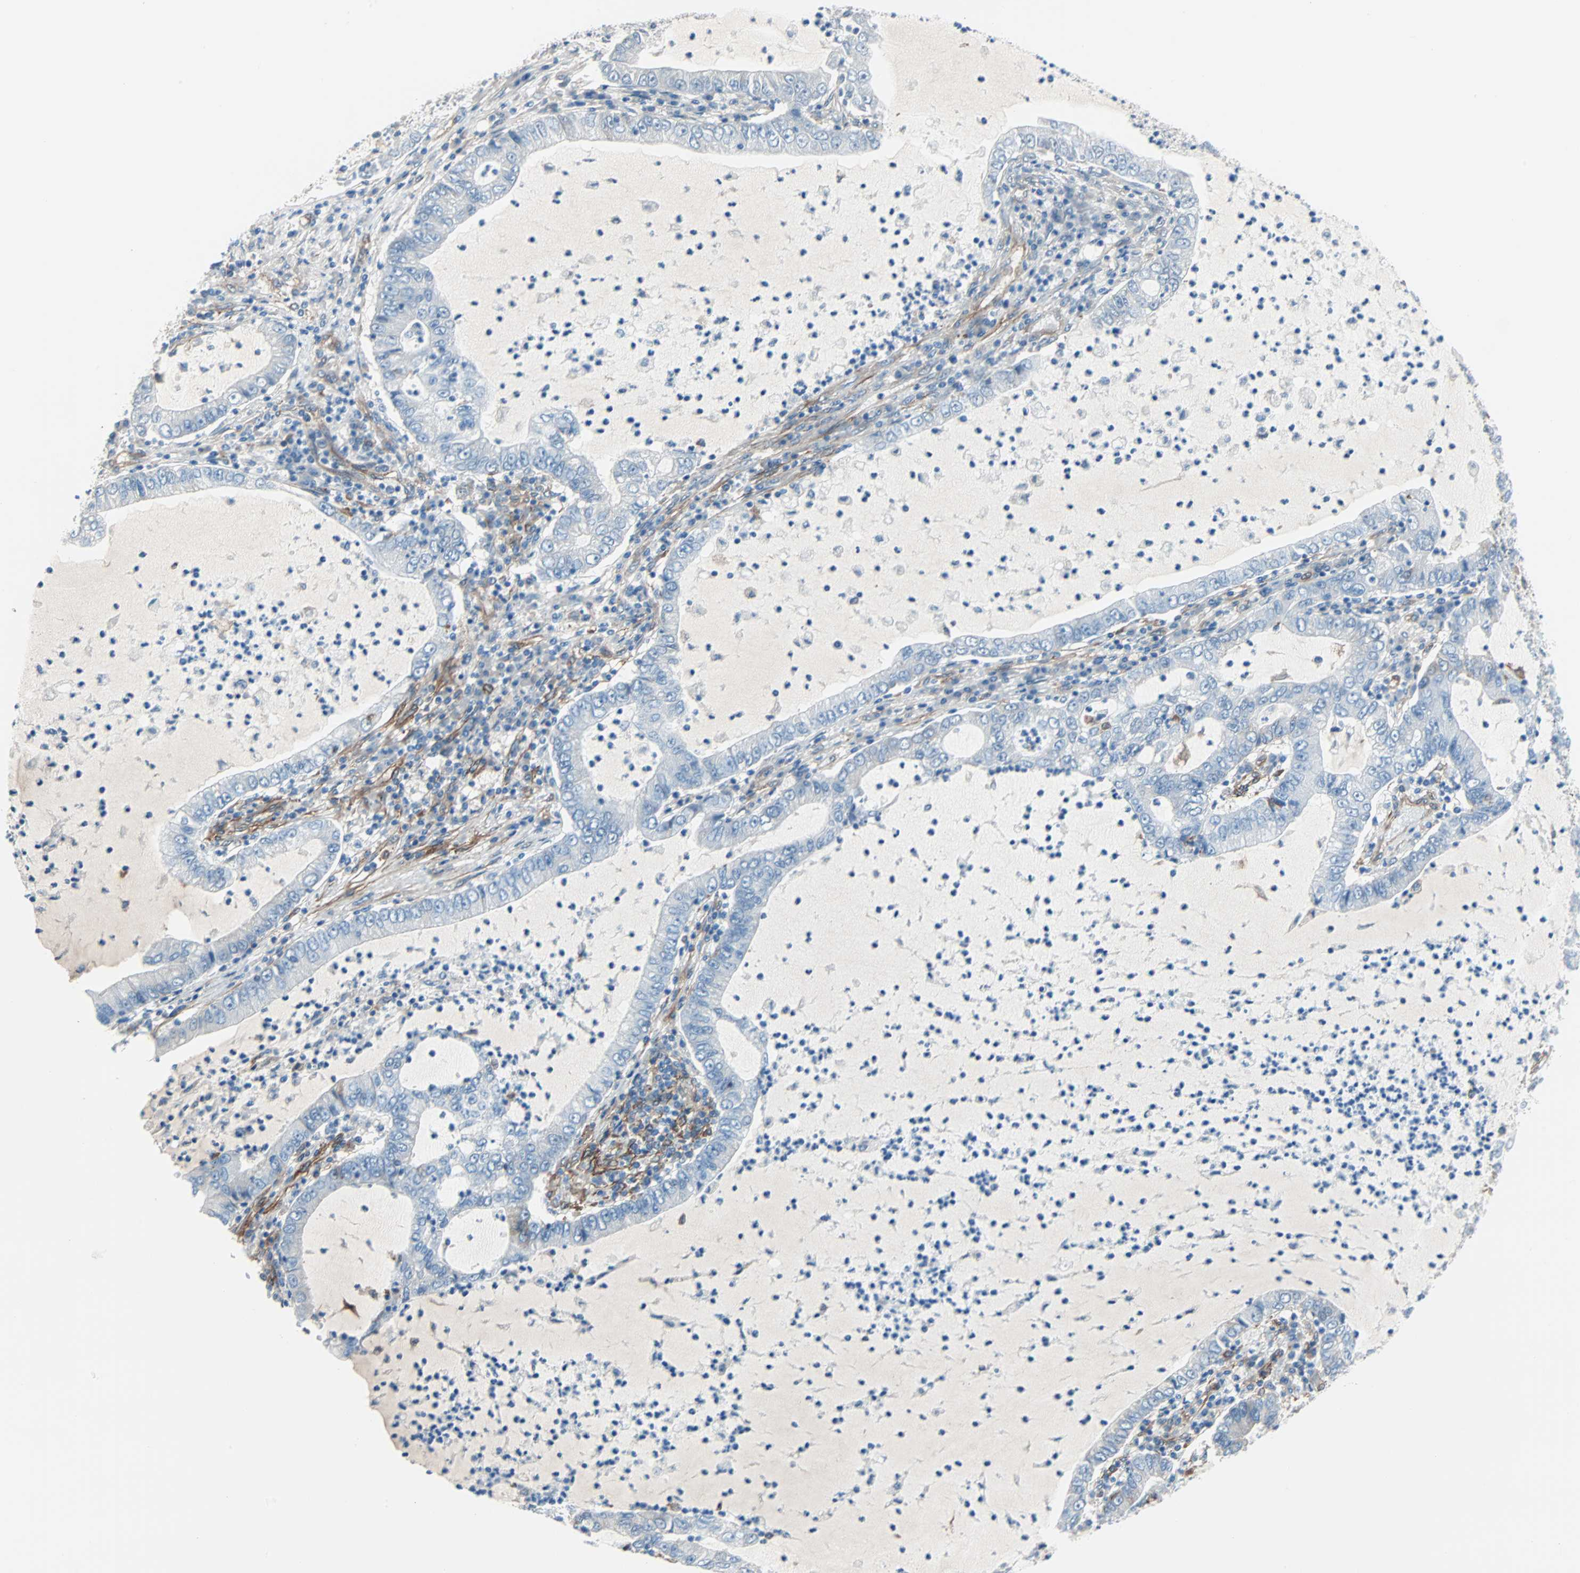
{"staining": {"intensity": "negative", "quantity": "none", "location": "none"}, "tissue": "lung cancer", "cell_type": "Tumor cells", "image_type": "cancer", "snomed": [{"axis": "morphology", "description": "Adenocarcinoma, NOS"}, {"axis": "topography", "description": "Lung"}], "caption": "DAB (3,3'-diaminobenzidine) immunohistochemical staining of adenocarcinoma (lung) displays no significant positivity in tumor cells. The staining is performed using DAB (3,3'-diaminobenzidine) brown chromogen with nuclei counter-stained in using hematoxylin.", "gene": "EPB41L2", "patient": {"sex": "female", "age": 51}}